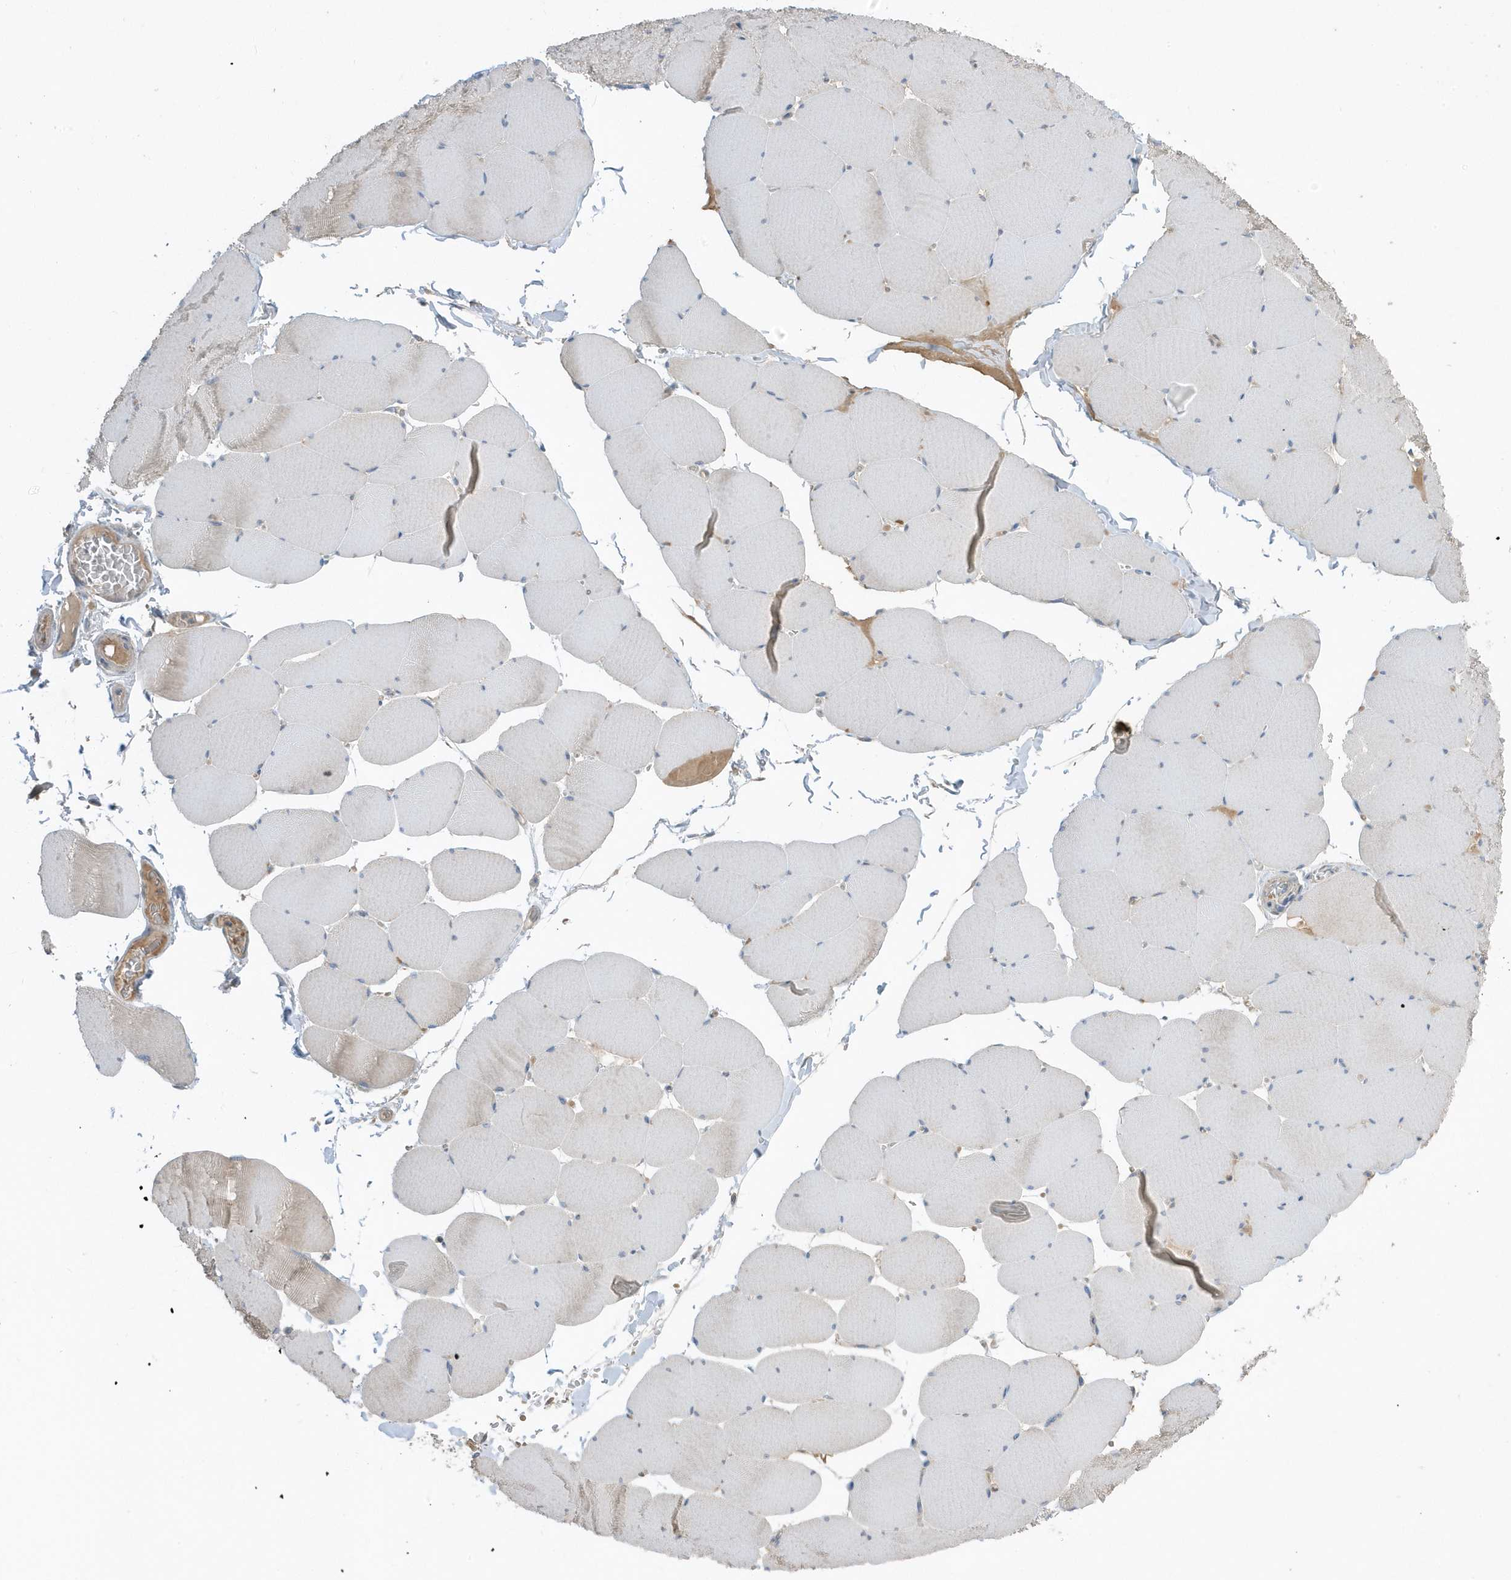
{"staining": {"intensity": "weak", "quantity": "25%-75%", "location": "cytoplasmic/membranous"}, "tissue": "skeletal muscle", "cell_type": "Myocytes", "image_type": "normal", "snomed": [{"axis": "morphology", "description": "Normal tissue, NOS"}, {"axis": "topography", "description": "Skeletal muscle"}, {"axis": "topography", "description": "Head-Neck"}], "caption": "Immunohistochemical staining of normal skeletal muscle demonstrates 25%-75% levels of weak cytoplasmic/membranous protein expression in about 25%-75% of myocytes.", "gene": "USP53", "patient": {"sex": "male", "age": 66}}